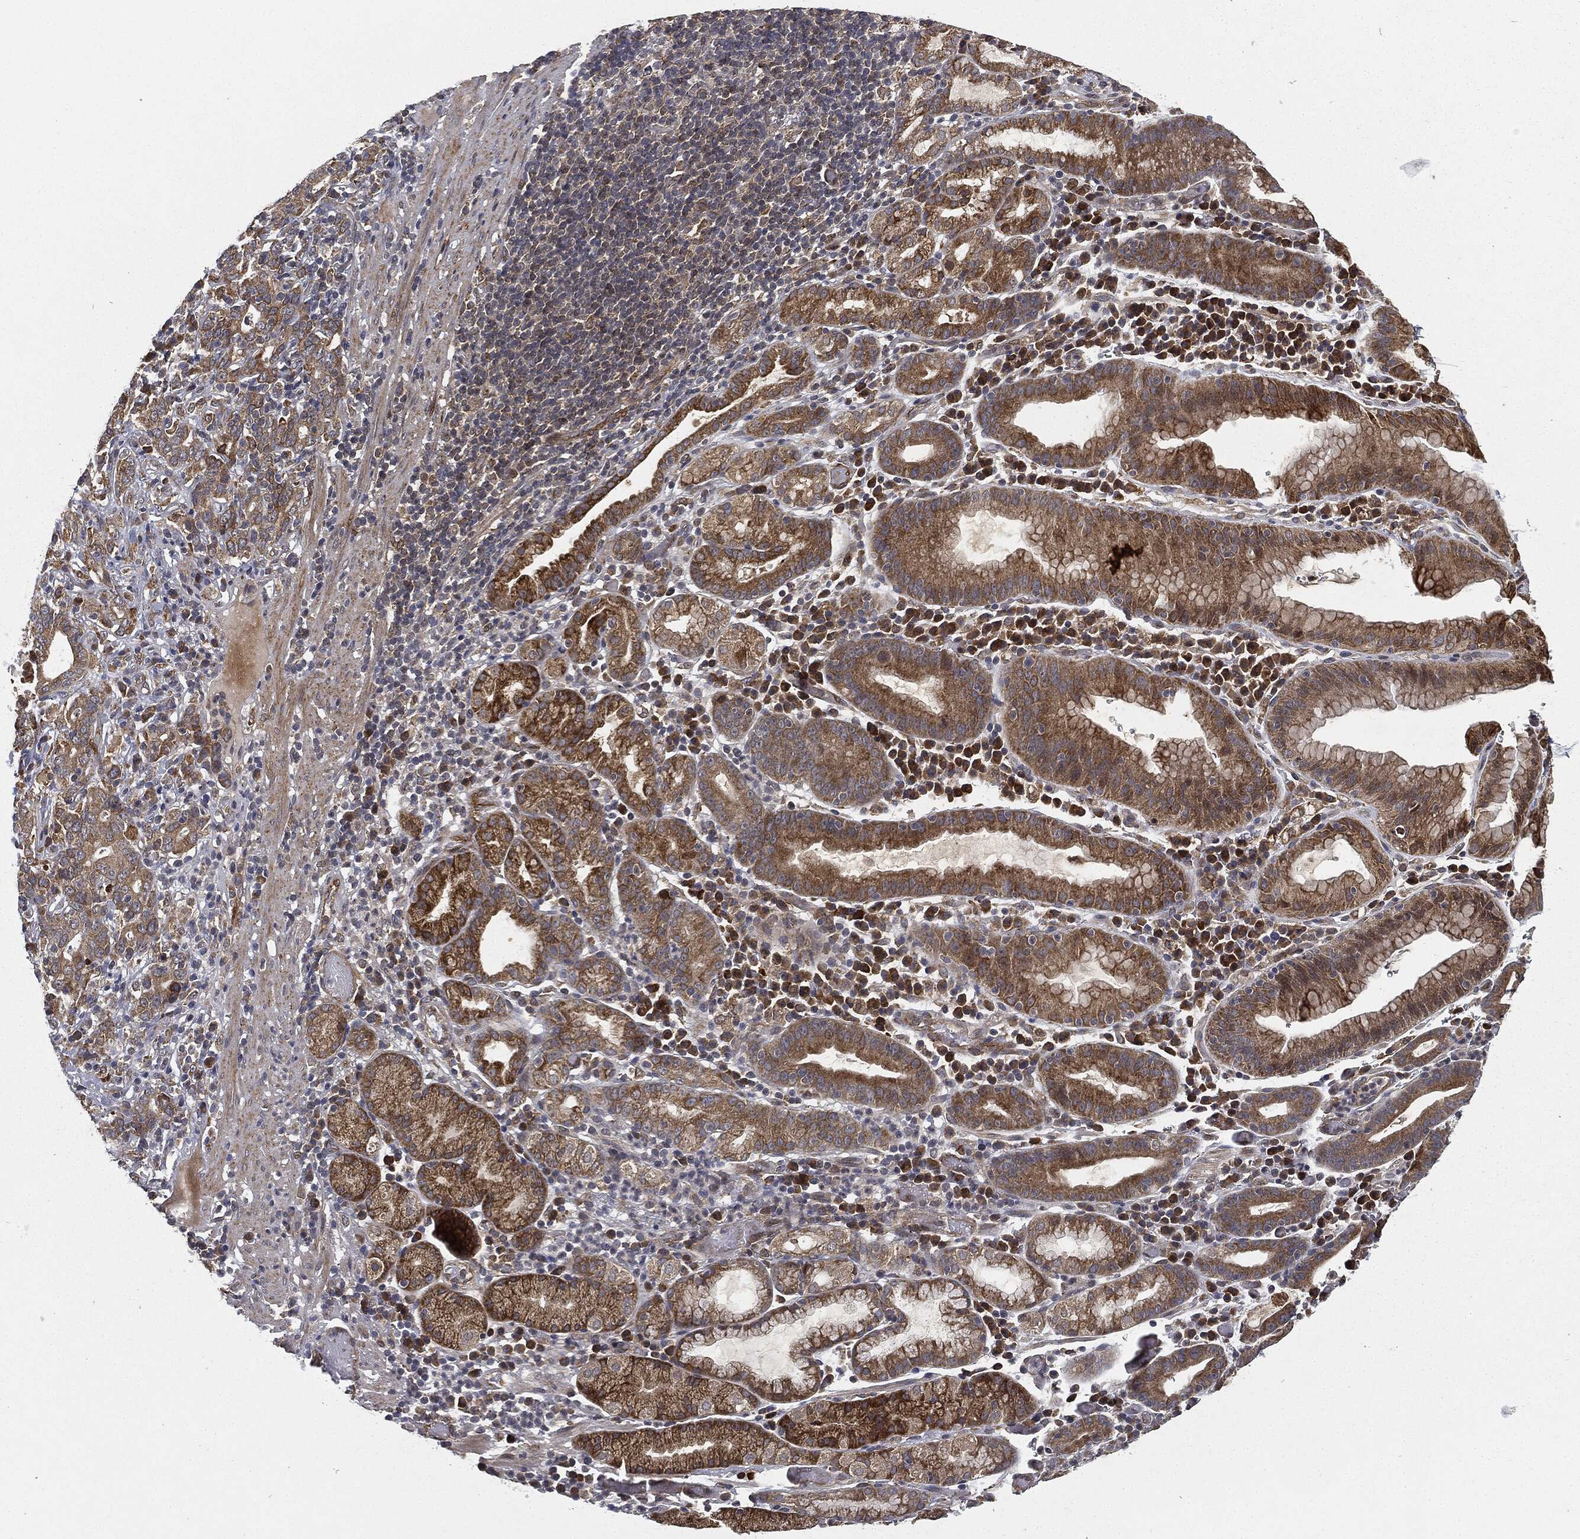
{"staining": {"intensity": "moderate", "quantity": ">75%", "location": "cytoplasmic/membranous"}, "tissue": "stomach cancer", "cell_type": "Tumor cells", "image_type": "cancer", "snomed": [{"axis": "morphology", "description": "Adenocarcinoma, NOS"}, {"axis": "topography", "description": "Stomach"}], "caption": "Immunohistochemistry (IHC) (DAB (3,3'-diaminobenzidine)) staining of adenocarcinoma (stomach) exhibits moderate cytoplasmic/membranous protein expression in approximately >75% of tumor cells. Immunohistochemistry (IHC) stains the protein of interest in brown and the nuclei are stained blue.", "gene": "MIER2", "patient": {"sex": "male", "age": 79}}